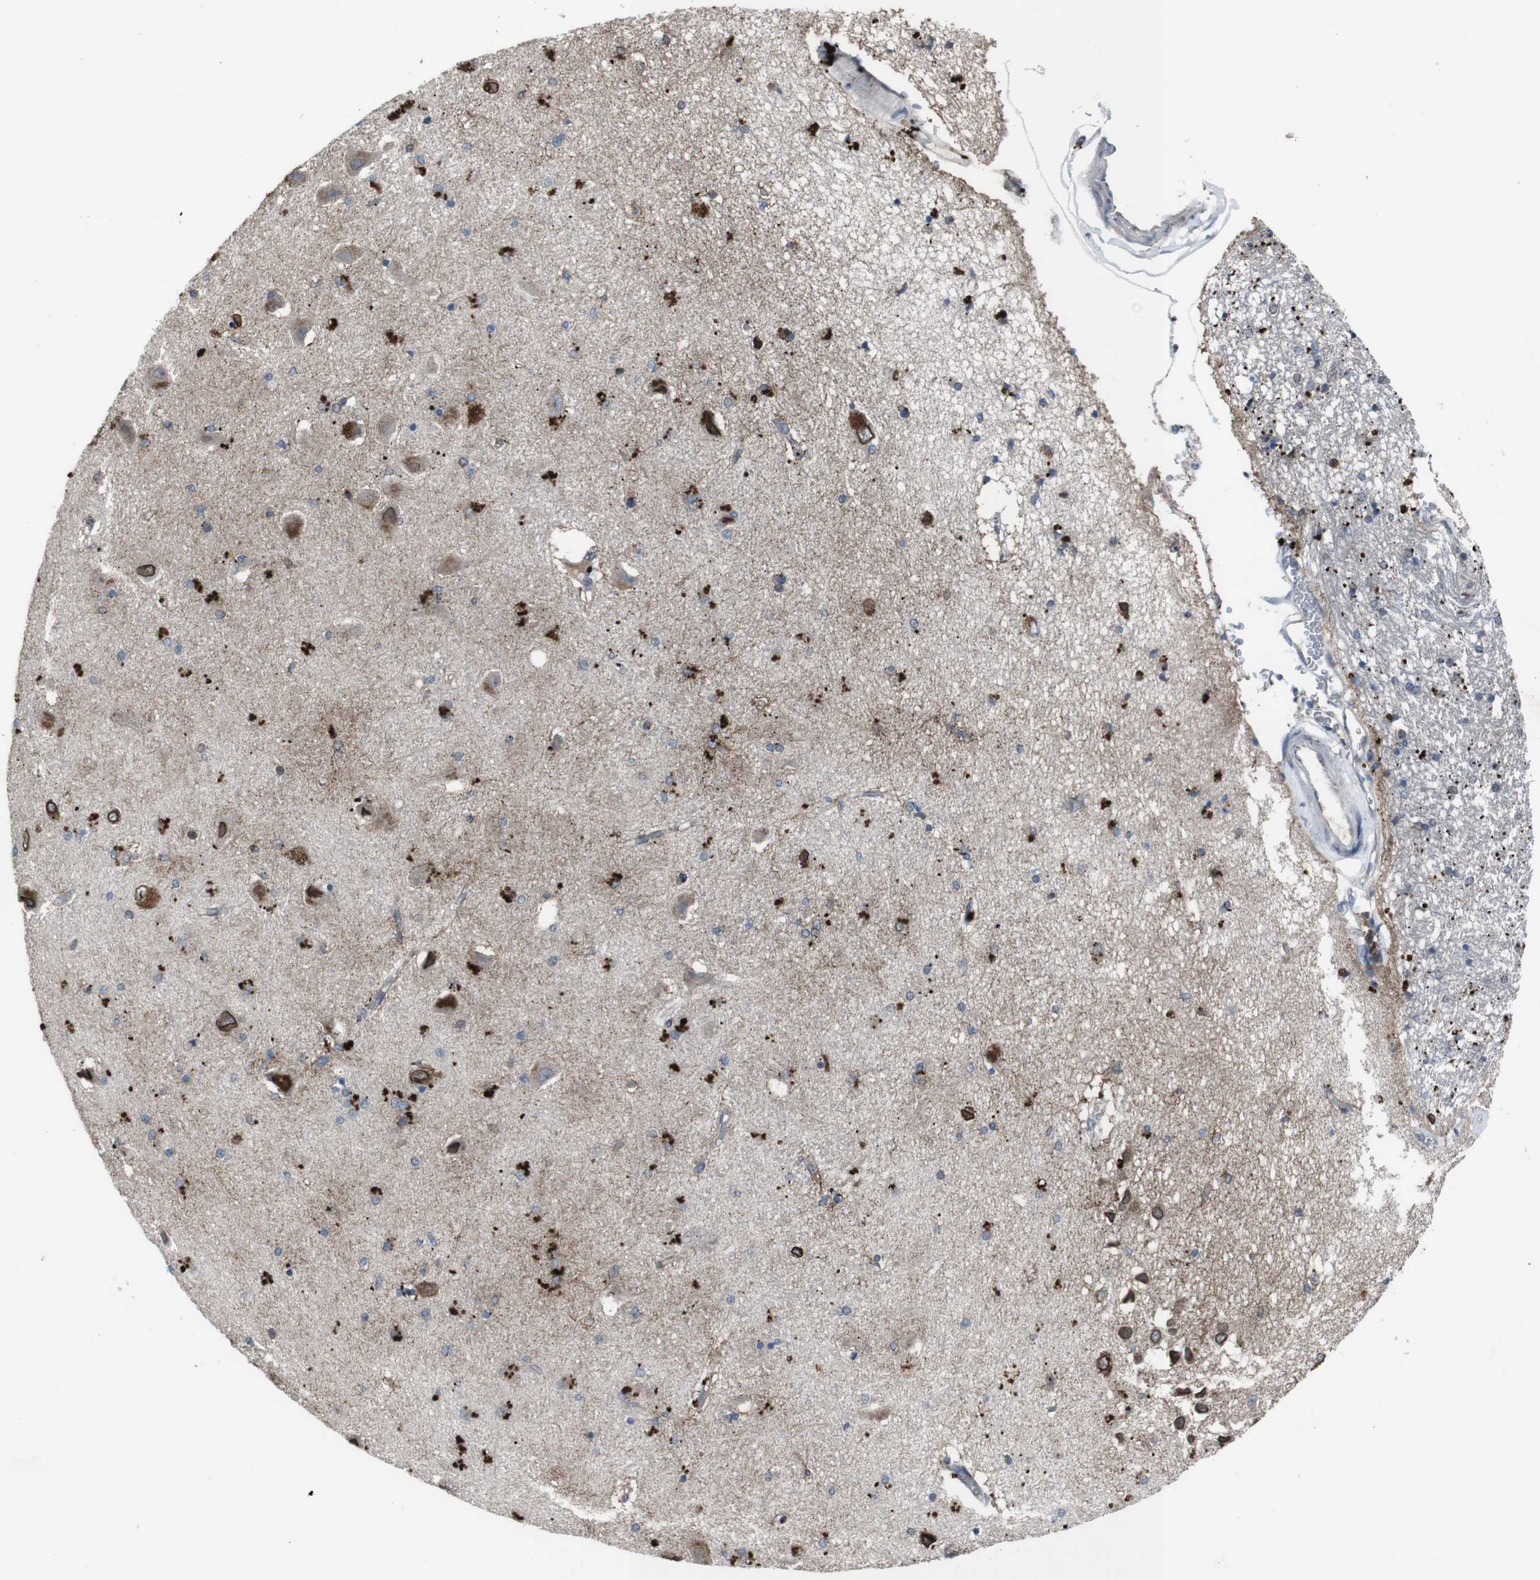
{"staining": {"intensity": "strong", "quantity": "<25%", "location": "cytoplasmic/membranous"}, "tissue": "hippocampus", "cell_type": "Glial cells", "image_type": "normal", "snomed": [{"axis": "morphology", "description": "Normal tissue, NOS"}, {"axis": "topography", "description": "Hippocampus"}], "caption": "About <25% of glial cells in benign hippocampus reveal strong cytoplasmic/membranous protein staining as visualized by brown immunohistochemical staining.", "gene": "EFNA5", "patient": {"sex": "female", "age": 54}}